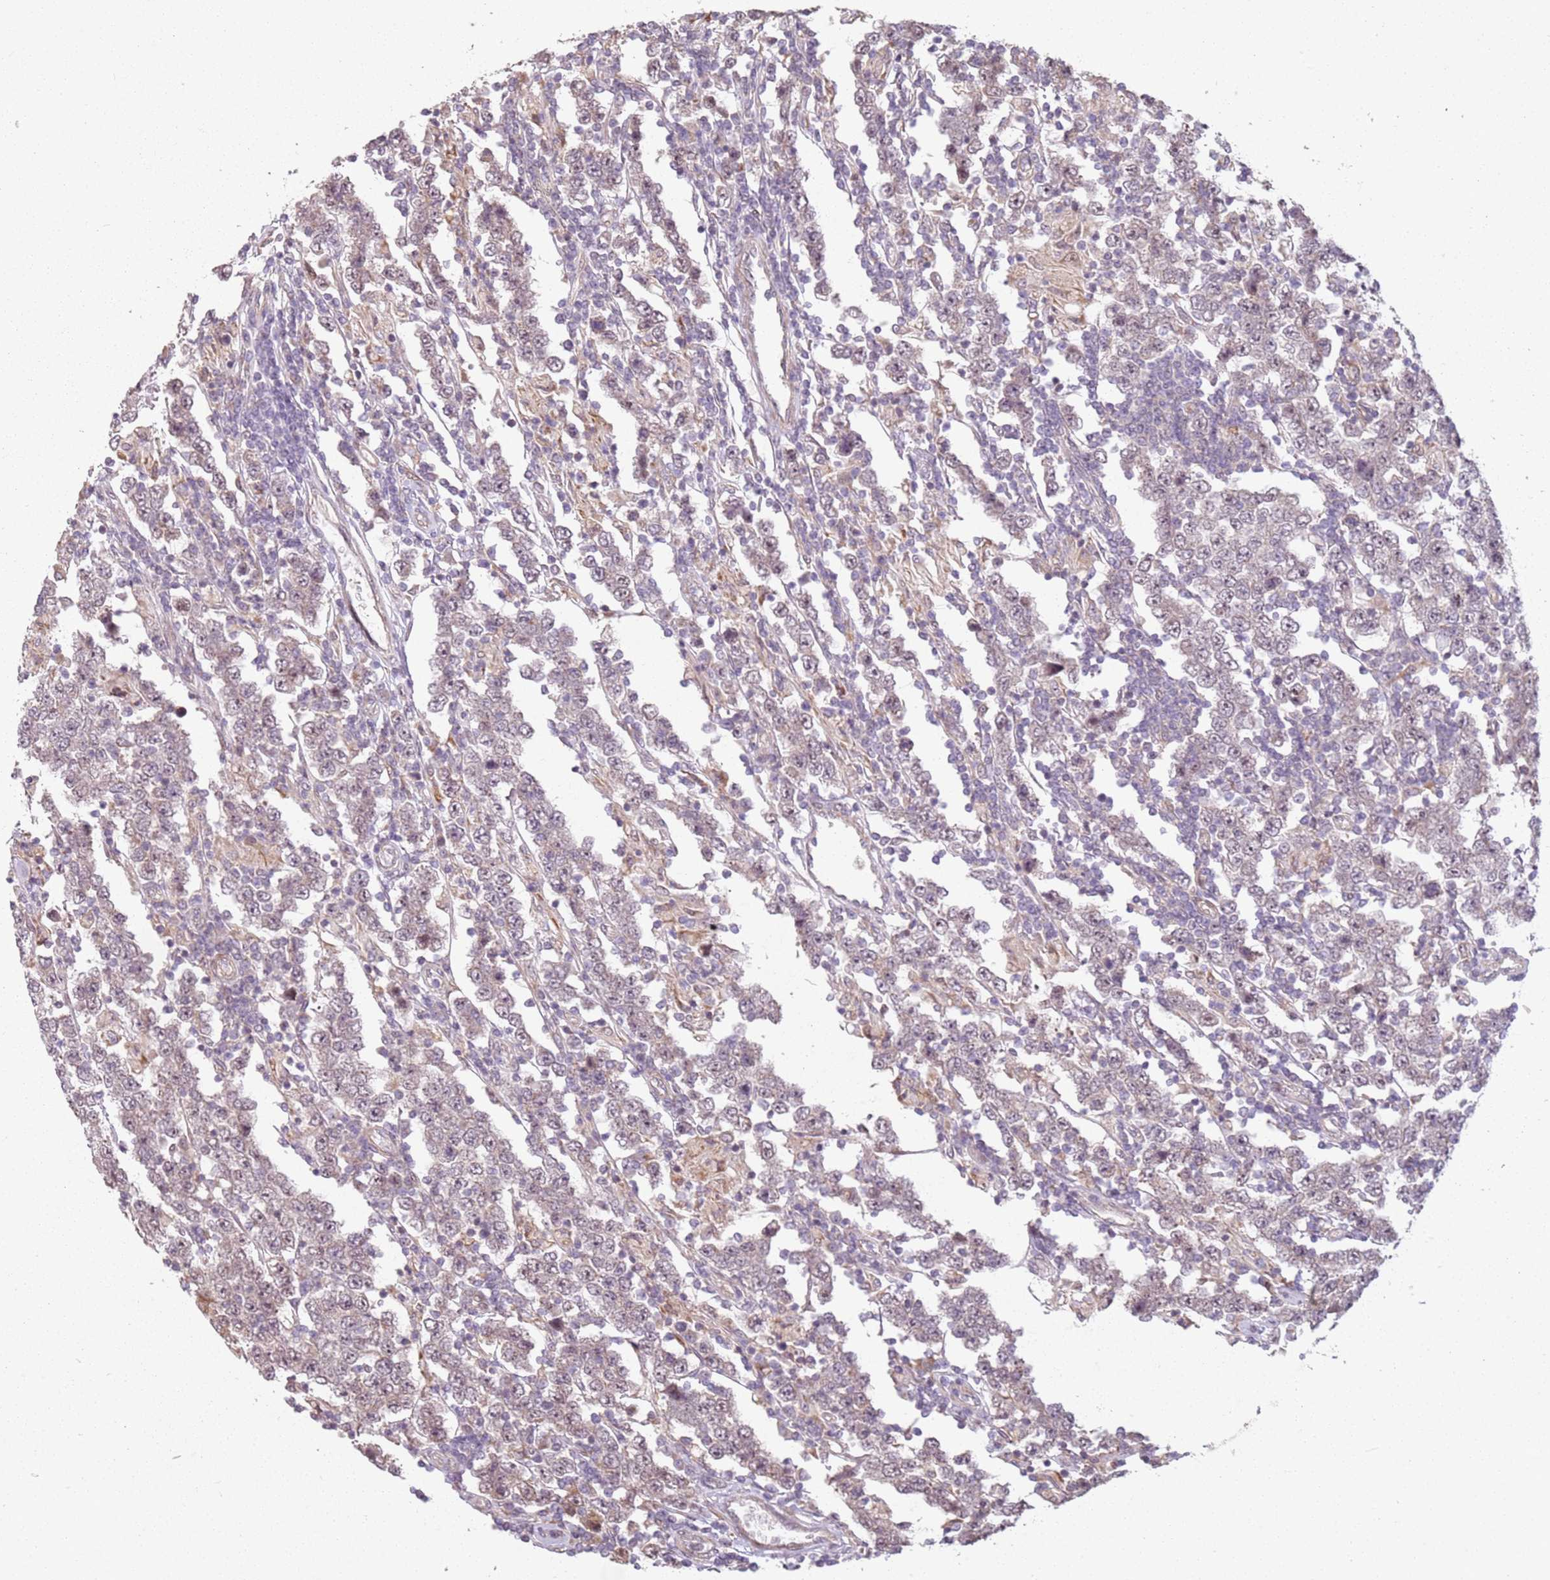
{"staining": {"intensity": "weak", "quantity": "25%-75%", "location": "cytoplasmic/membranous,nuclear"}, "tissue": "testis cancer", "cell_type": "Tumor cells", "image_type": "cancer", "snomed": [{"axis": "morphology", "description": "Normal tissue, NOS"}, {"axis": "morphology", "description": "Urothelial carcinoma, High grade"}, {"axis": "morphology", "description": "Seminoma, NOS"}, {"axis": "morphology", "description": "Carcinoma, Embryonal, NOS"}, {"axis": "topography", "description": "Urinary bladder"}, {"axis": "topography", "description": "Testis"}], "caption": "Brown immunohistochemical staining in seminoma (testis) displays weak cytoplasmic/membranous and nuclear staining in approximately 25%-75% of tumor cells.", "gene": "CHURC1", "patient": {"sex": "male", "age": 41}}